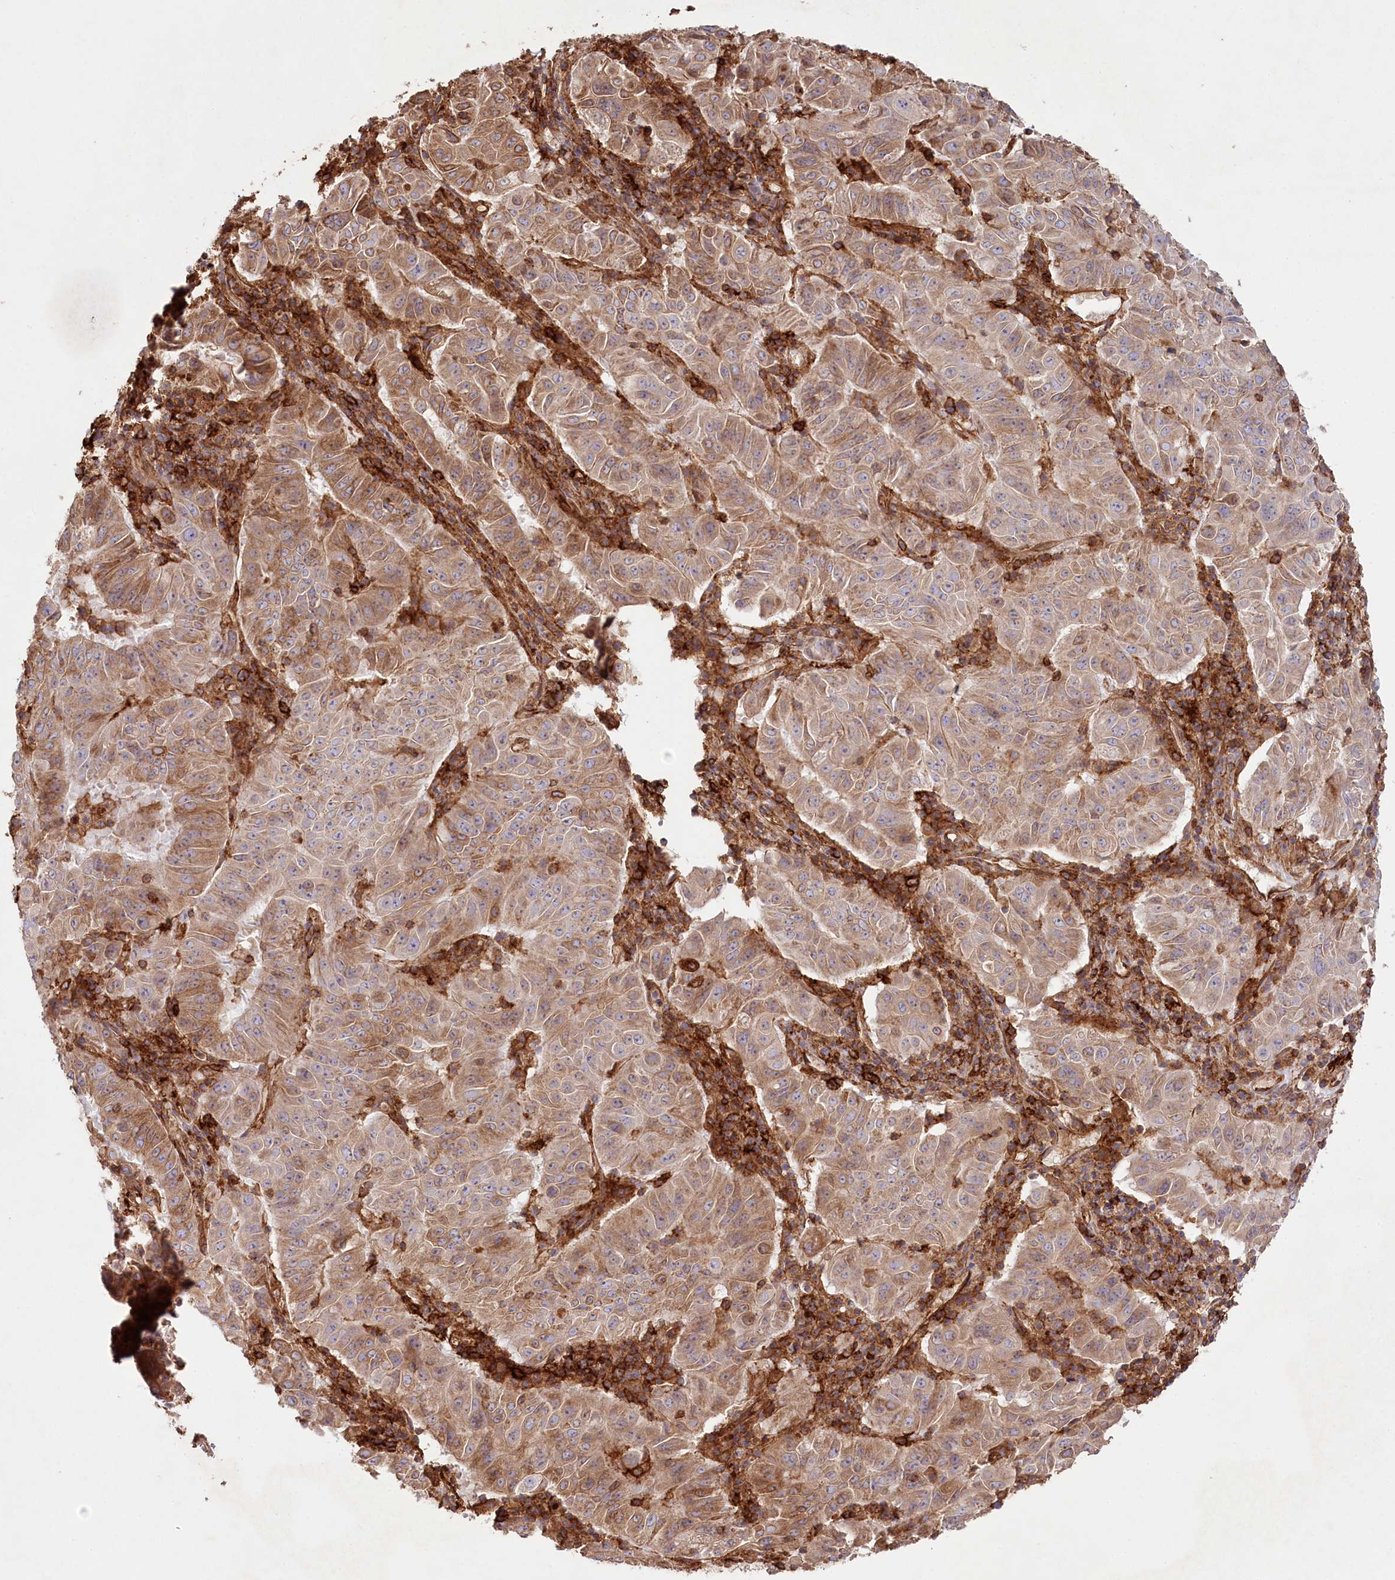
{"staining": {"intensity": "moderate", "quantity": ">75%", "location": "cytoplasmic/membranous"}, "tissue": "pancreatic cancer", "cell_type": "Tumor cells", "image_type": "cancer", "snomed": [{"axis": "morphology", "description": "Adenocarcinoma, NOS"}, {"axis": "topography", "description": "Pancreas"}], "caption": "Pancreatic adenocarcinoma was stained to show a protein in brown. There is medium levels of moderate cytoplasmic/membranous staining in approximately >75% of tumor cells. (brown staining indicates protein expression, while blue staining denotes nuclei).", "gene": "RBP5", "patient": {"sex": "male", "age": 63}}